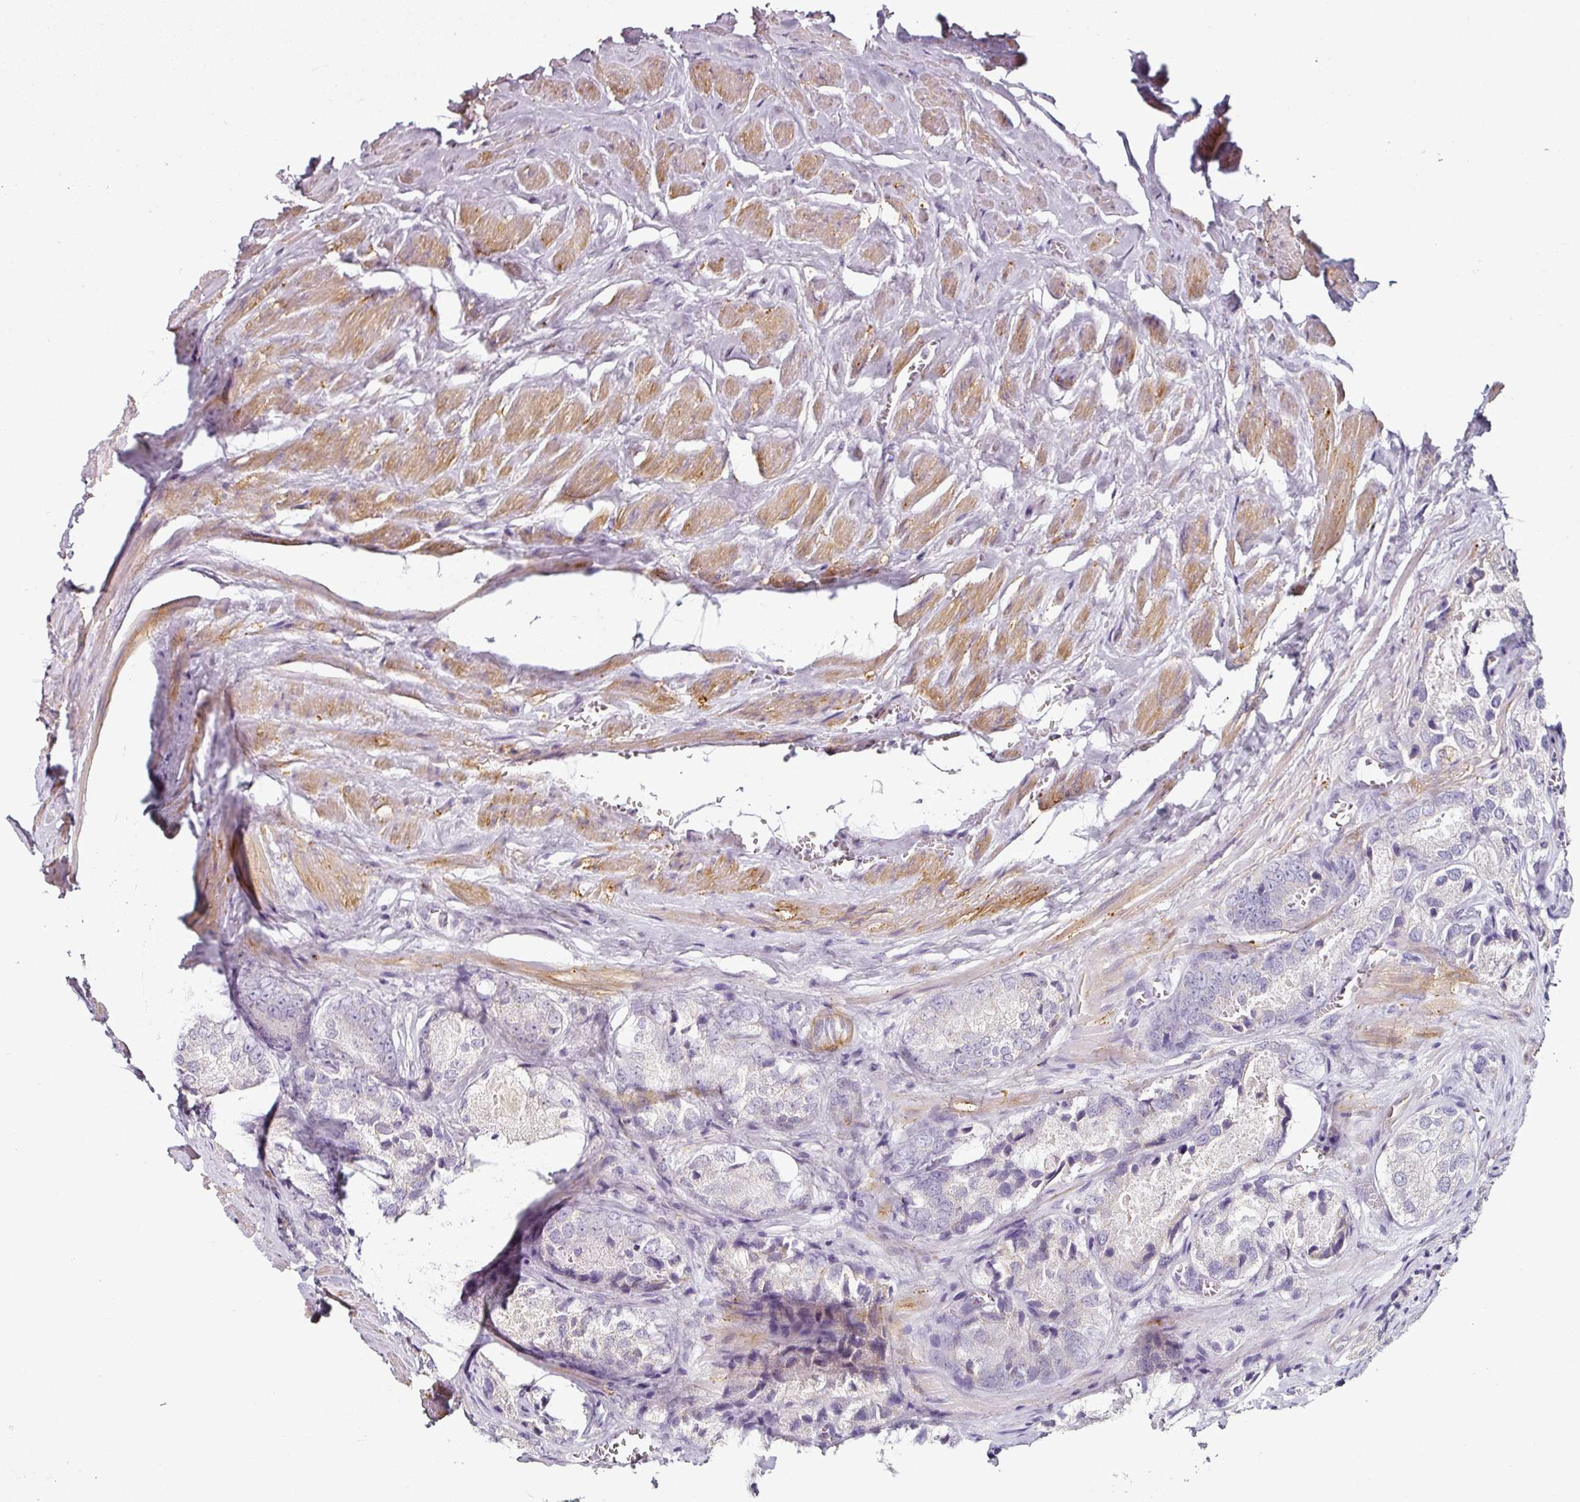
{"staining": {"intensity": "negative", "quantity": "none", "location": "none"}, "tissue": "prostate cancer", "cell_type": "Tumor cells", "image_type": "cancer", "snomed": [{"axis": "morphology", "description": "Adenocarcinoma, Low grade"}, {"axis": "topography", "description": "Prostate"}], "caption": "Immunohistochemistry histopathology image of neoplastic tissue: human prostate cancer stained with DAB (3,3'-diaminobenzidine) shows no significant protein staining in tumor cells.", "gene": "CAP2", "patient": {"sex": "male", "age": 68}}